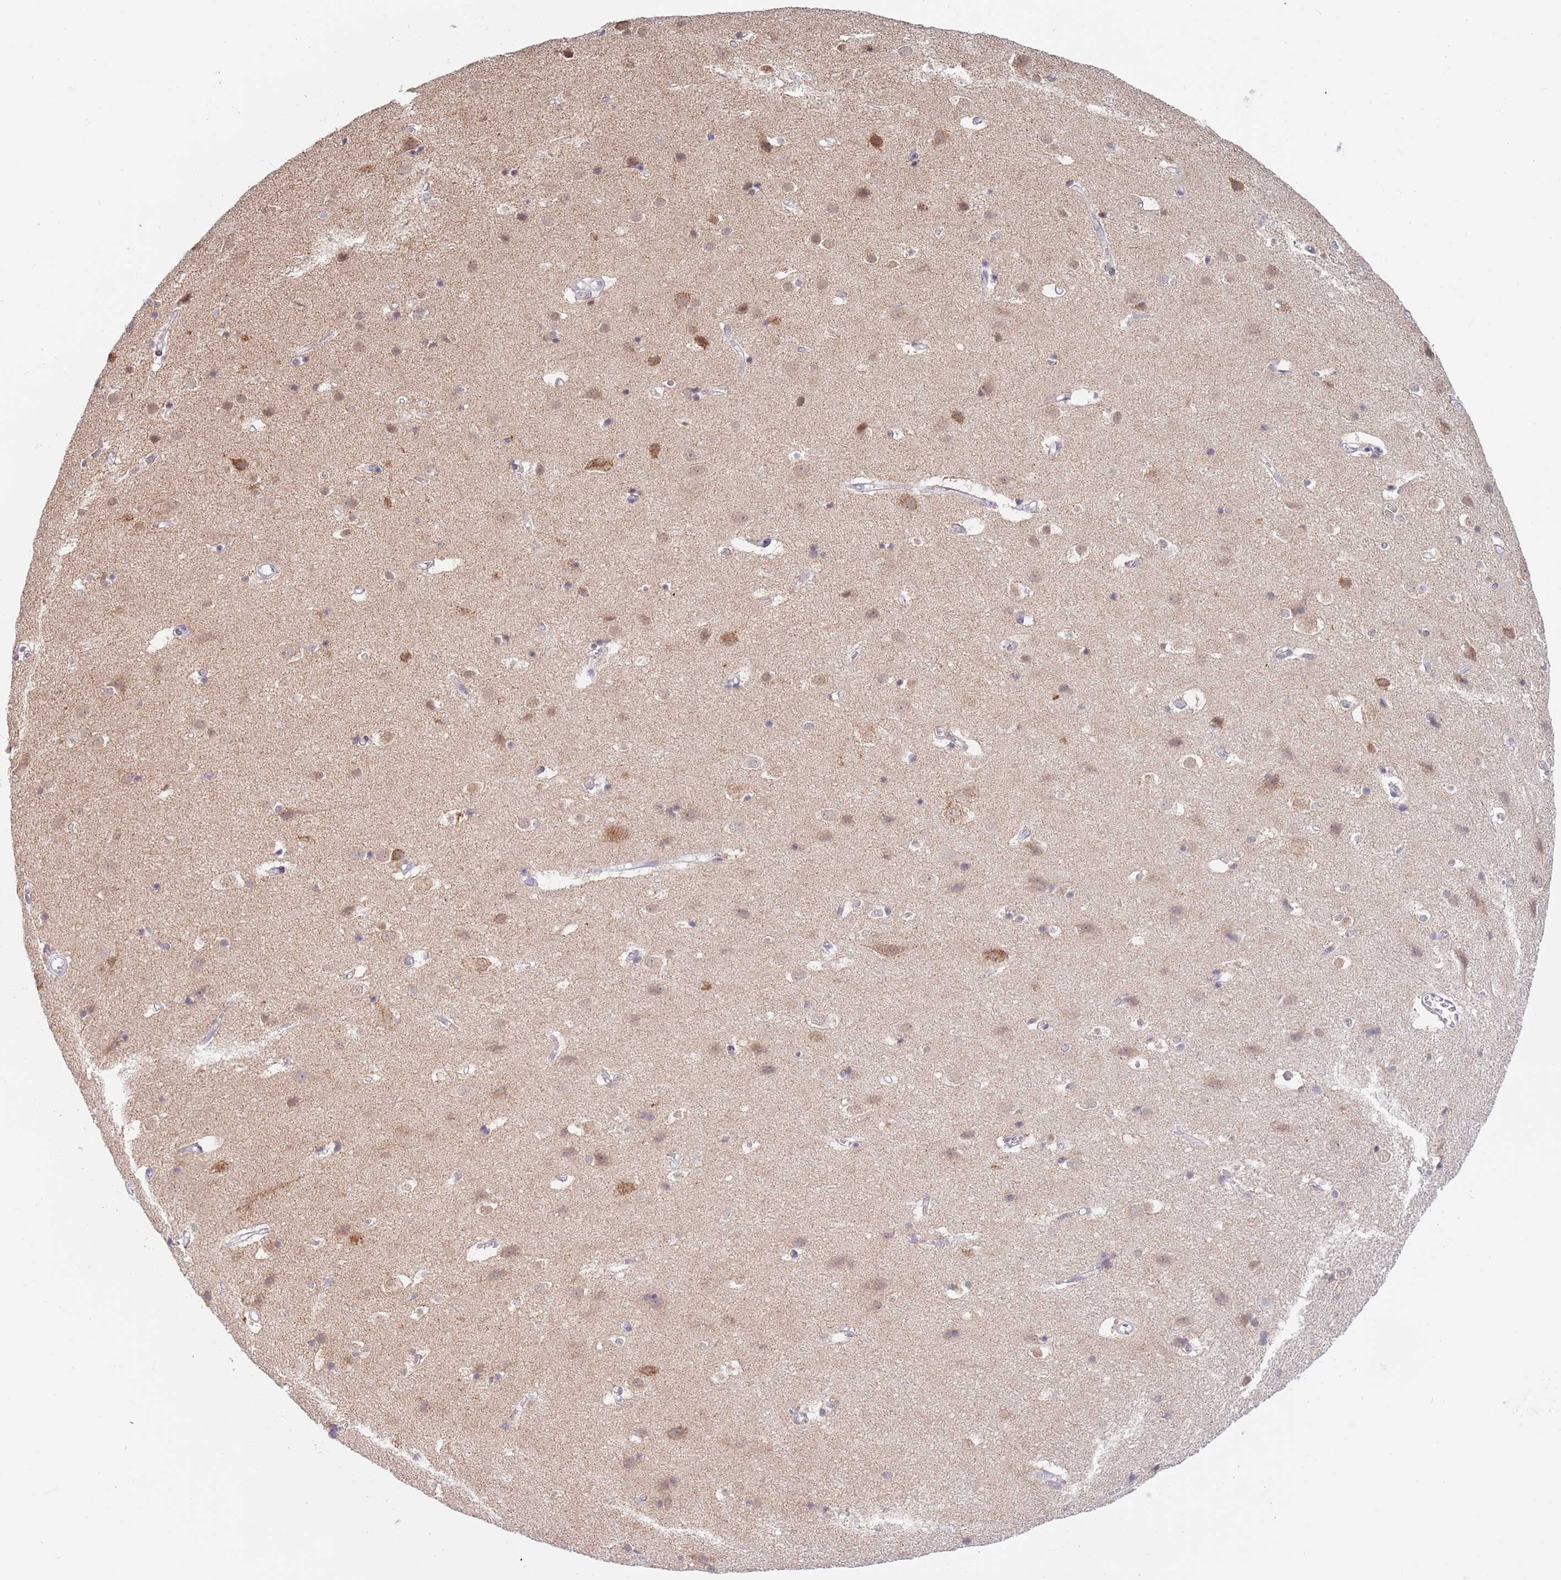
{"staining": {"intensity": "negative", "quantity": "none", "location": "none"}, "tissue": "cerebral cortex", "cell_type": "Endothelial cells", "image_type": "normal", "snomed": [{"axis": "morphology", "description": "Normal tissue, NOS"}, {"axis": "topography", "description": "Cerebral cortex"}], "caption": "This micrograph is of benign cerebral cortex stained with immunohistochemistry (IHC) to label a protein in brown with the nuclei are counter-stained blue. There is no positivity in endothelial cells.", "gene": "TIMM13", "patient": {"sex": "male", "age": 54}}